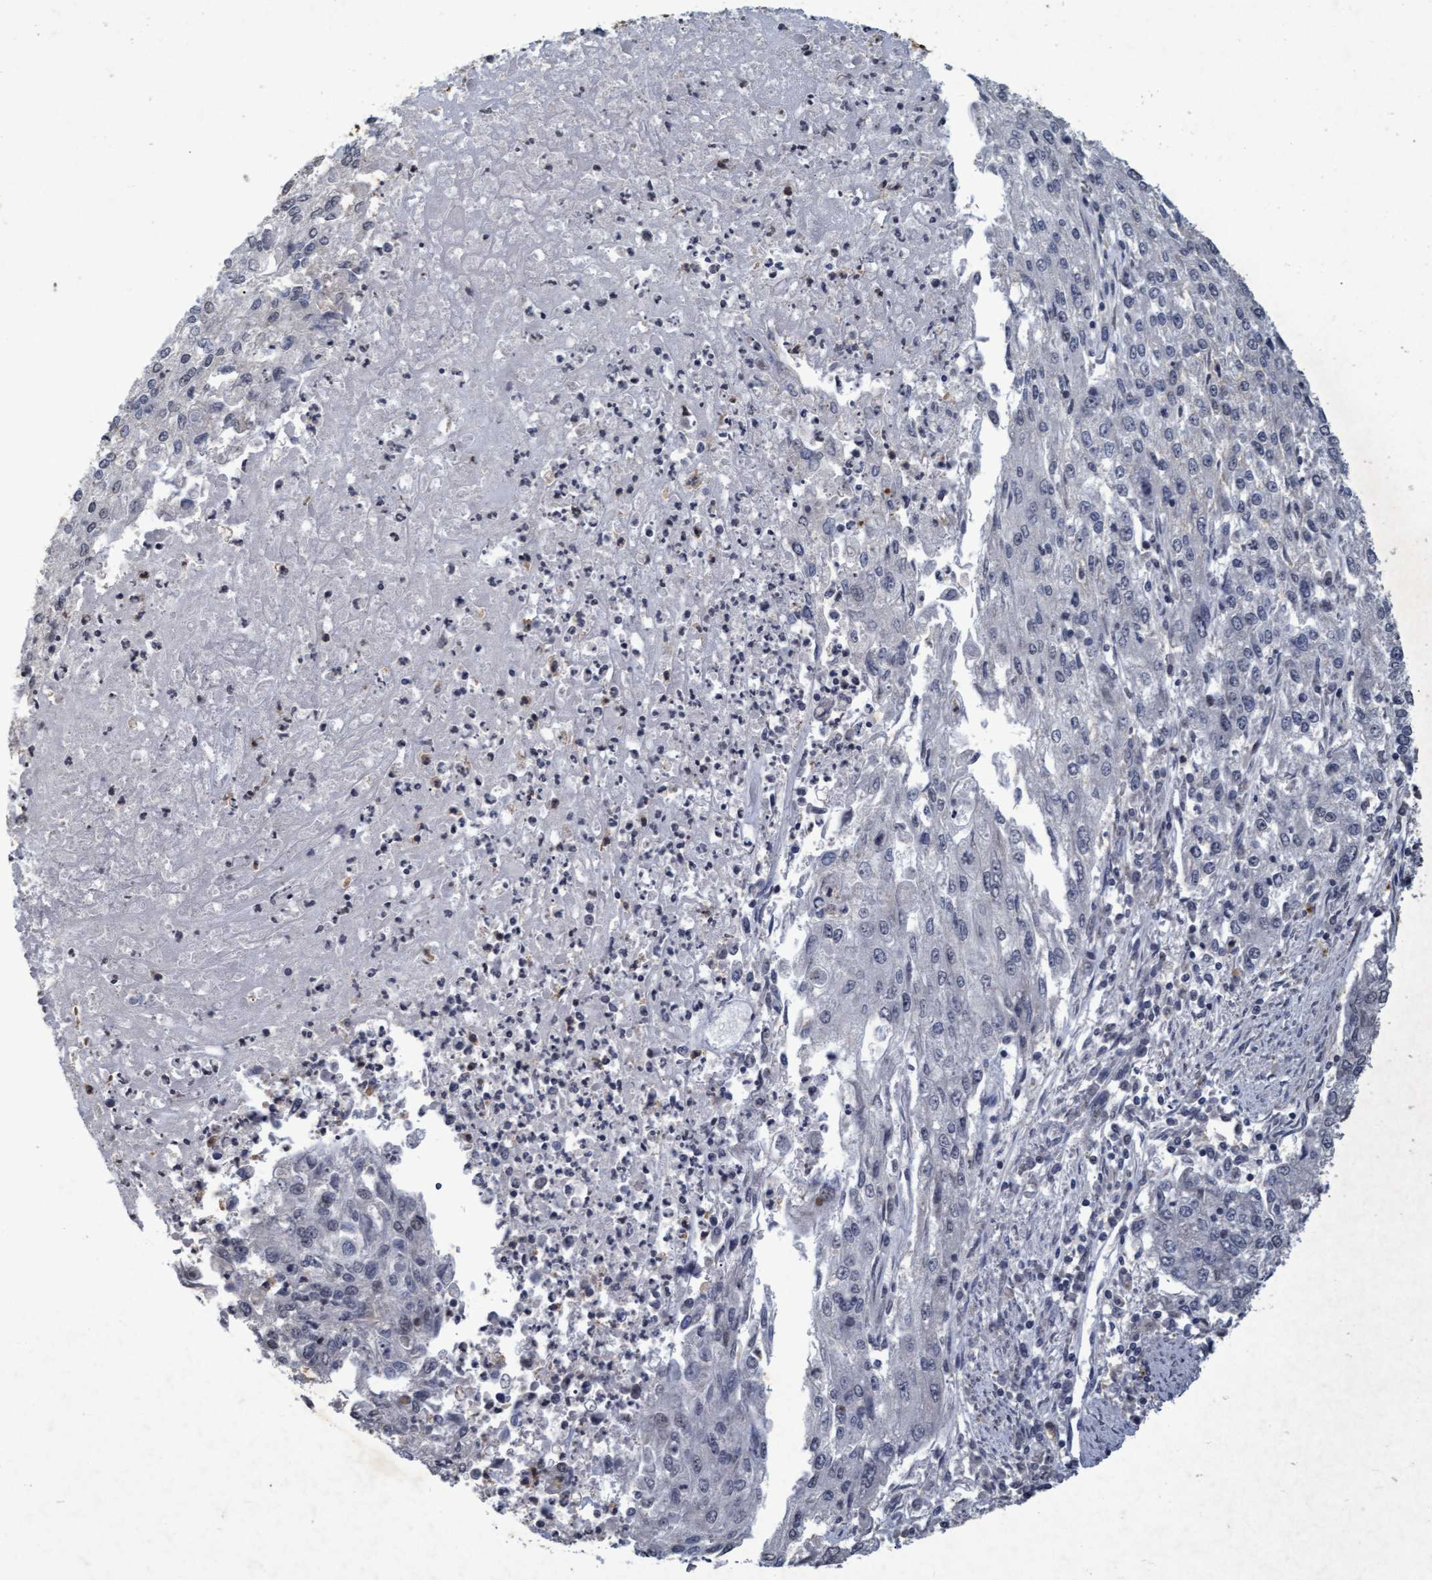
{"staining": {"intensity": "negative", "quantity": "none", "location": "none"}, "tissue": "endometrial cancer", "cell_type": "Tumor cells", "image_type": "cancer", "snomed": [{"axis": "morphology", "description": "Adenocarcinoma, NOS"}, {"axis": "topography", "description": "Endometrium"}], "caption": "Tumor cells show no significant protein expression in endometrial adenocarcinoma.", "gene": "GALC", "patient": {"sex": "female", "age": 49}}